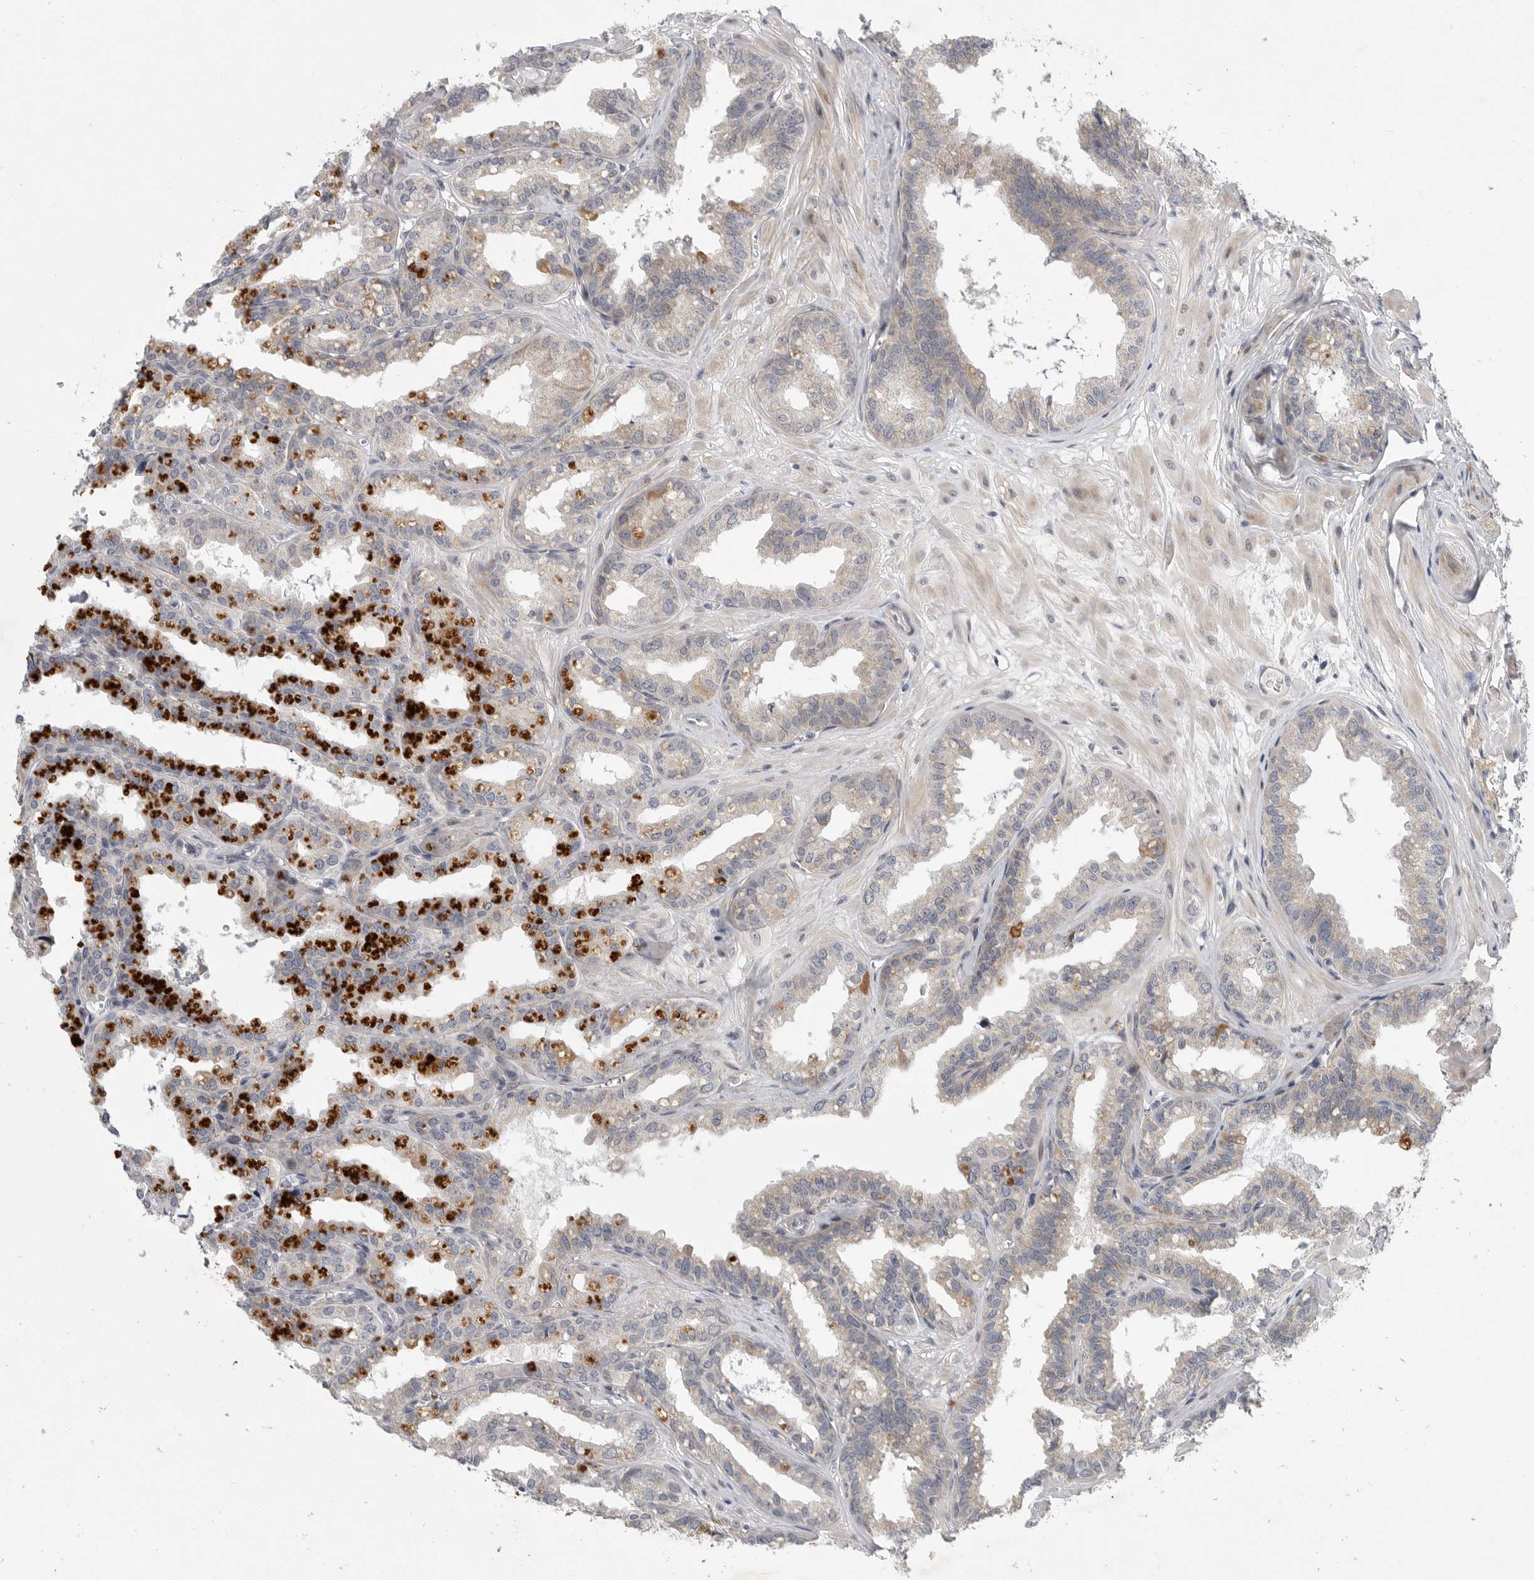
{"staining": {"intensity": "moderate", "quantity": "<25%", "location": "cytoplasmic/membranous"}, "tissue": "seminal vesicle", "cell_type": "Glandular cells", "image_type": "normal", "snomed": [{"axis": "morphology", "description": "Normal tissue, NOS"}, {"axis": "topography", "description": "Prostate"}, {"axis": "topography", "description": "Seminal veicle"}], "caption": "Seminal vesicle stained with a brown dye exhibits moderate cytoplasmic/membranous positive staining in approximately <25% of glandular cells.", "gene": "FBXO43", "patient": {"sex": "male", "age": 51}}